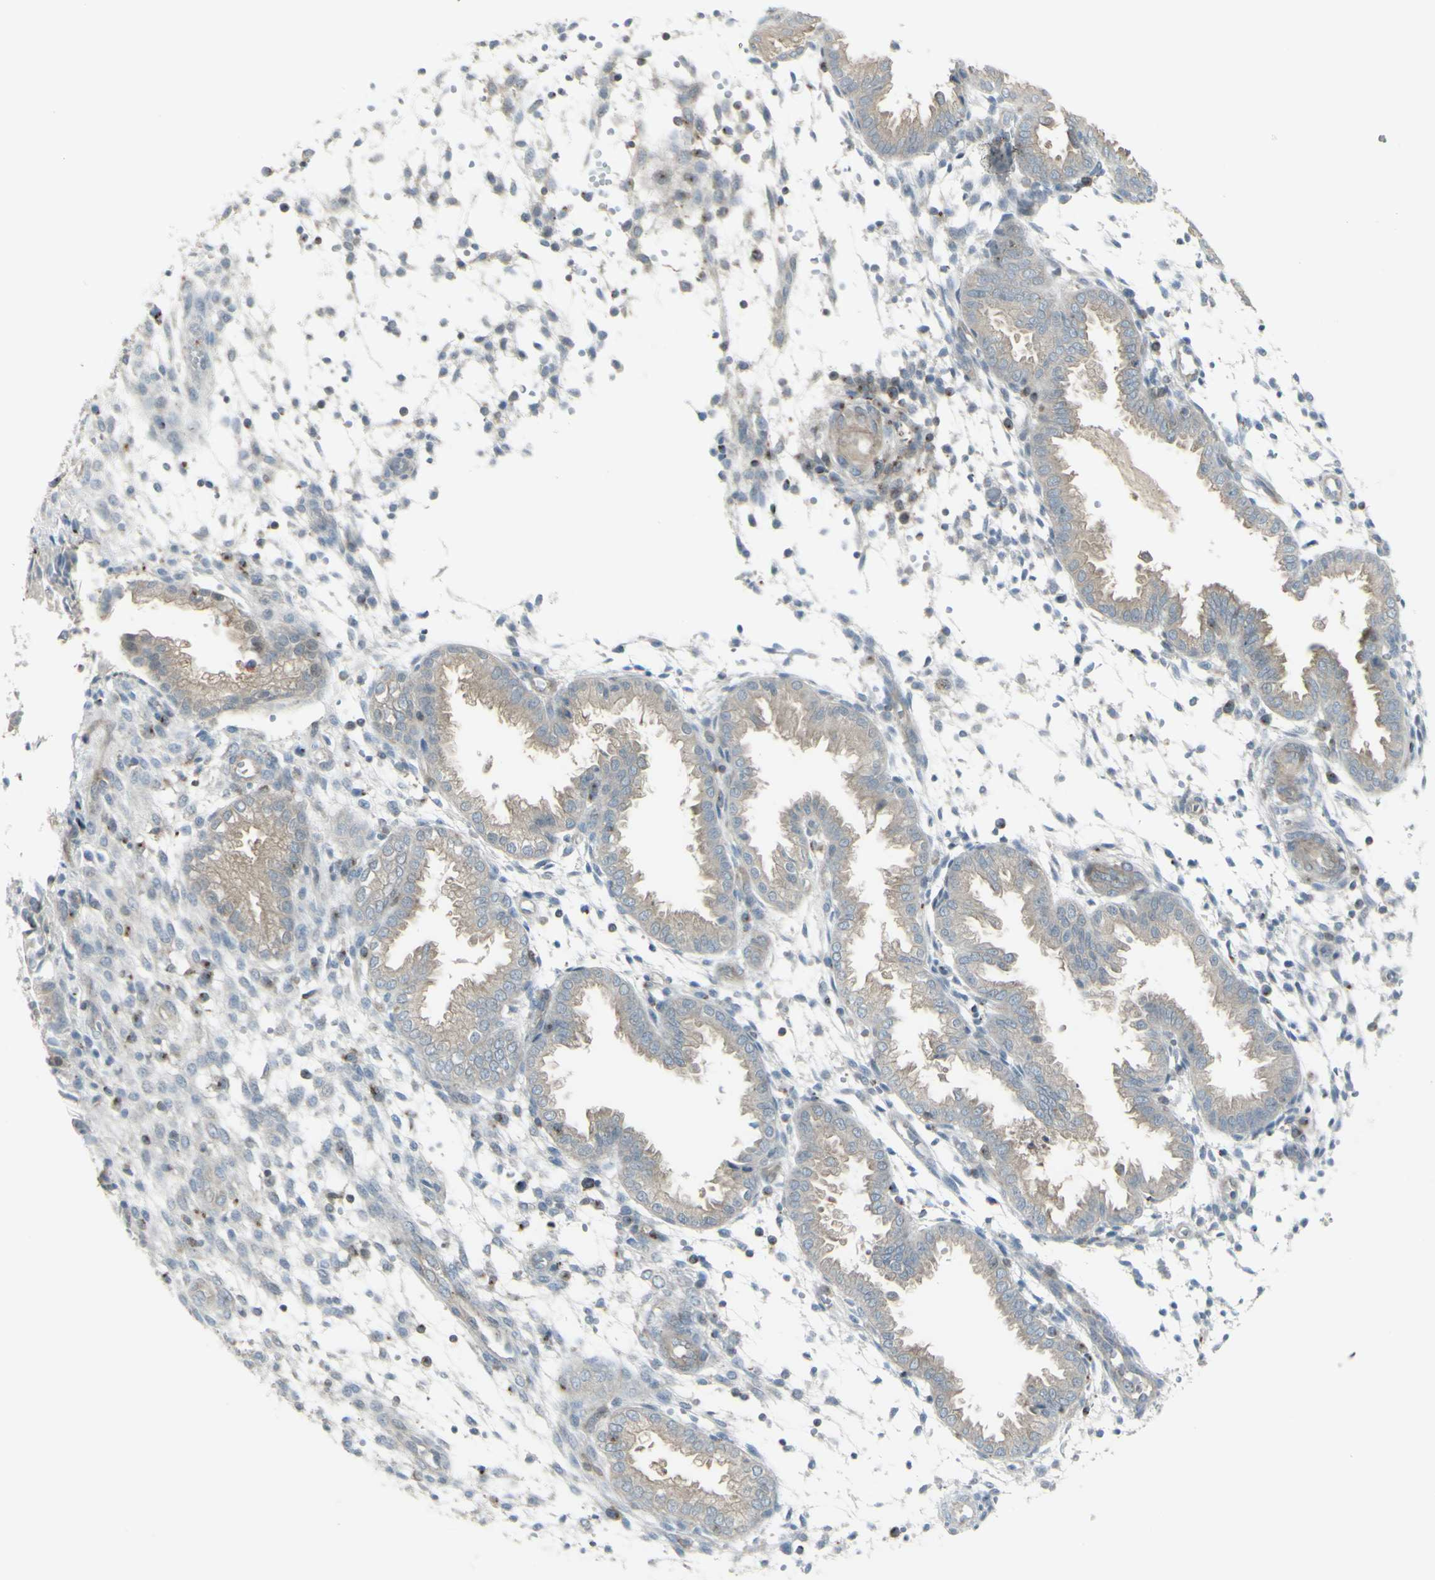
{"staining": {"intensity": "weak", "quantity": "25%-75%", "location": "cytoplasmic/membranous"}, "tissue": "endometrium", "cell_type": "Cells in endometrial stroma", "image_type": "normal", "snomed": [{"axis": "morphology", "description": "Normal tissue, NOS"}, {"axis": "topography", "description": "Endometrium"}], "caption": "Protein analysis of unremarkable endometrium displays weak cytoplasmic/membranous positivity in approximately 25%-75% of cells in endometrial stroma.", "gene": "GALNT6", "patient": {"sex": "female", "age": 33}}